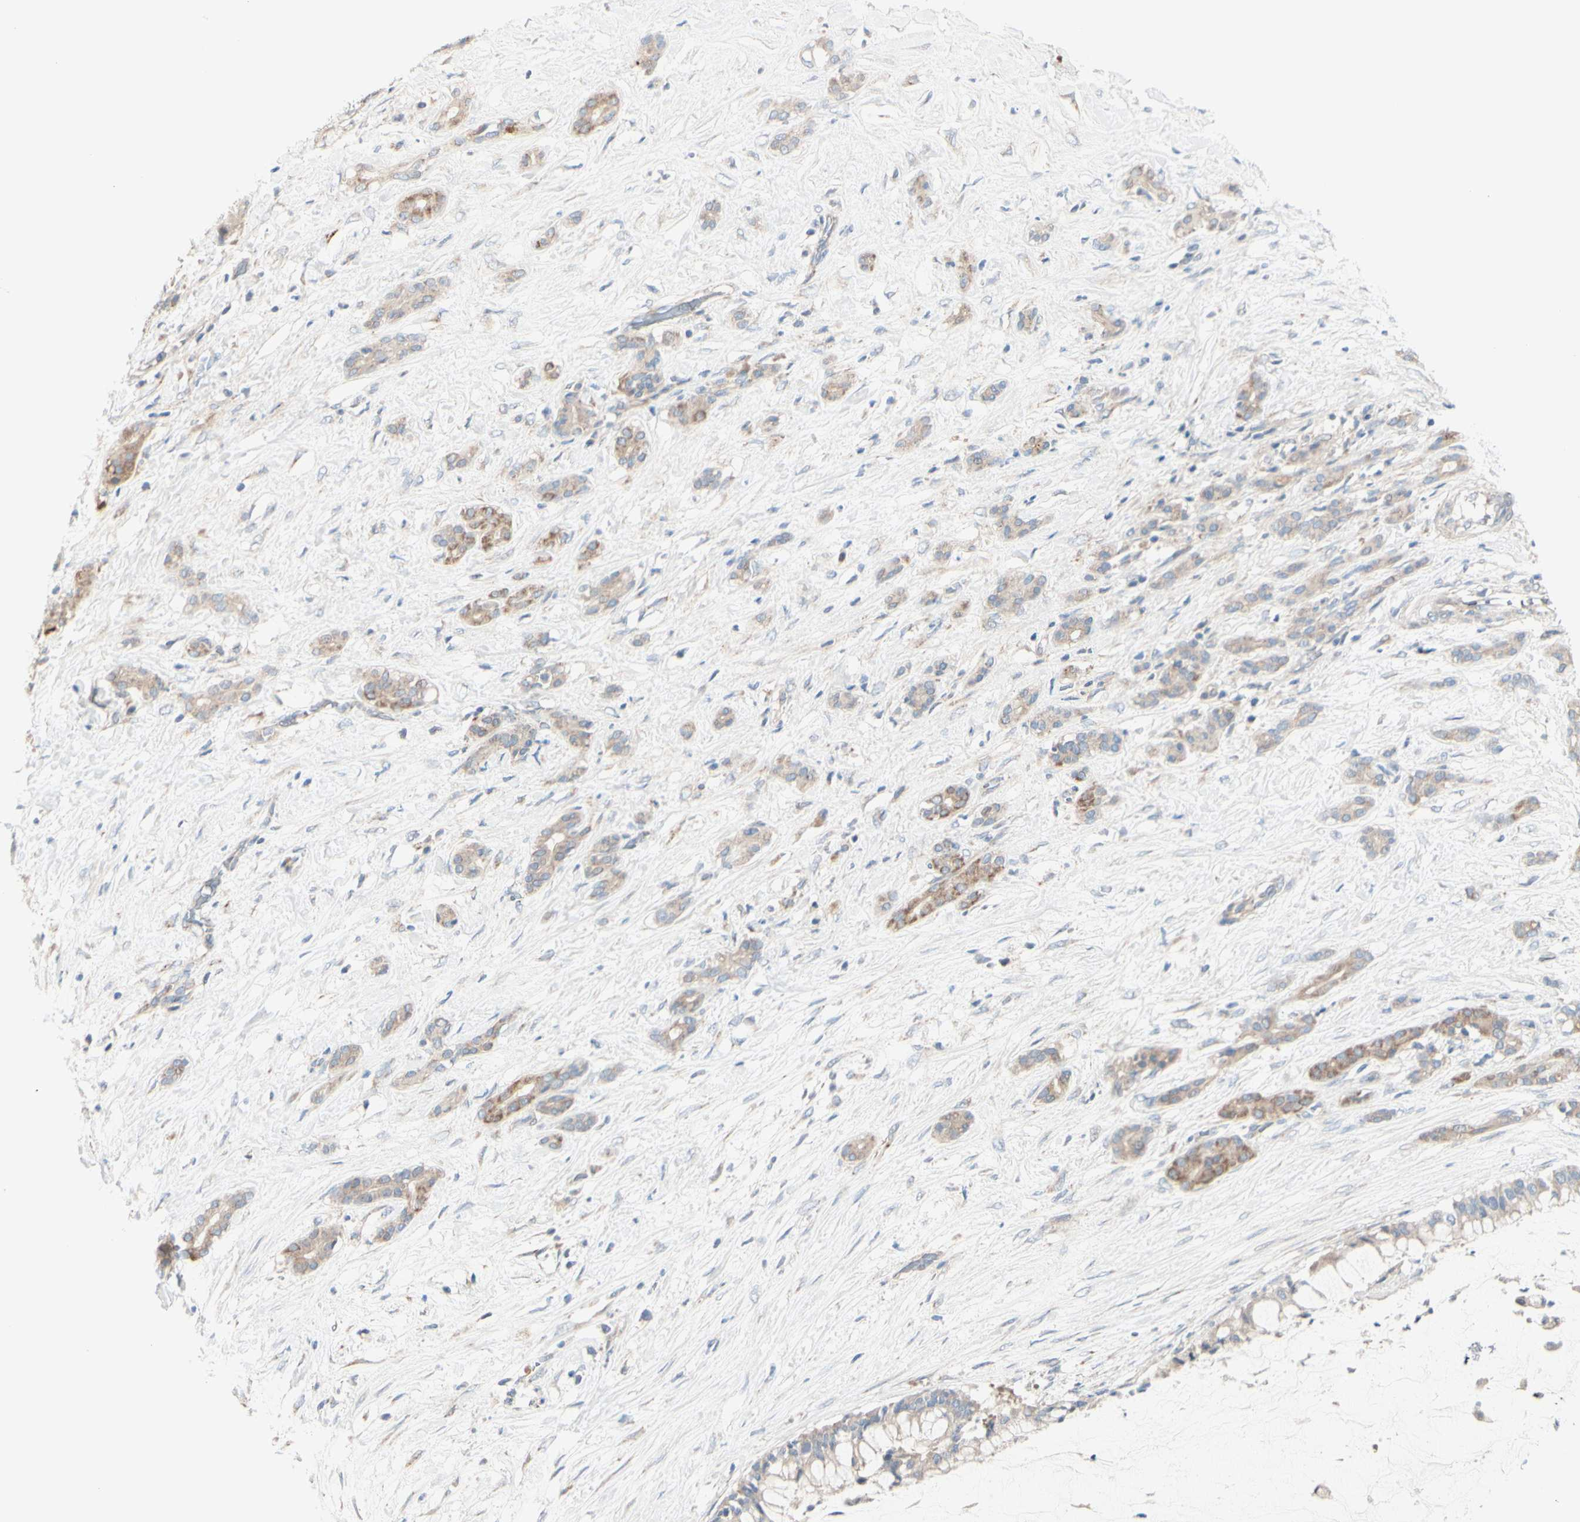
{"staining": {"intensity": "weak", "quantity": ">75%", "location": "cytoplasmic/membranous"}, "tissue": "pancreatic cancer", "cell_type": "Tumor cells", "image_type": "cancer", "snomed": [{"axis": "morphology", "description": "Adenocarcinoma, NOS"}, {"axis": "topography", "description": "Pancreas"}], "caption": "The micrograph demonstrates a brown stain indicating the presence of a protein in the cytoplasmic/membranous of tumor cells in pancreatic cancer (adenocarcinoma). (Stains: DAB (3,3'-diaminobenzidine) in brown, nuclei in blue, Microscopy: brightfield microscopy at high magnification).", "gene": "EPHA3", "patient": {"sex": "male", "age": 41}}